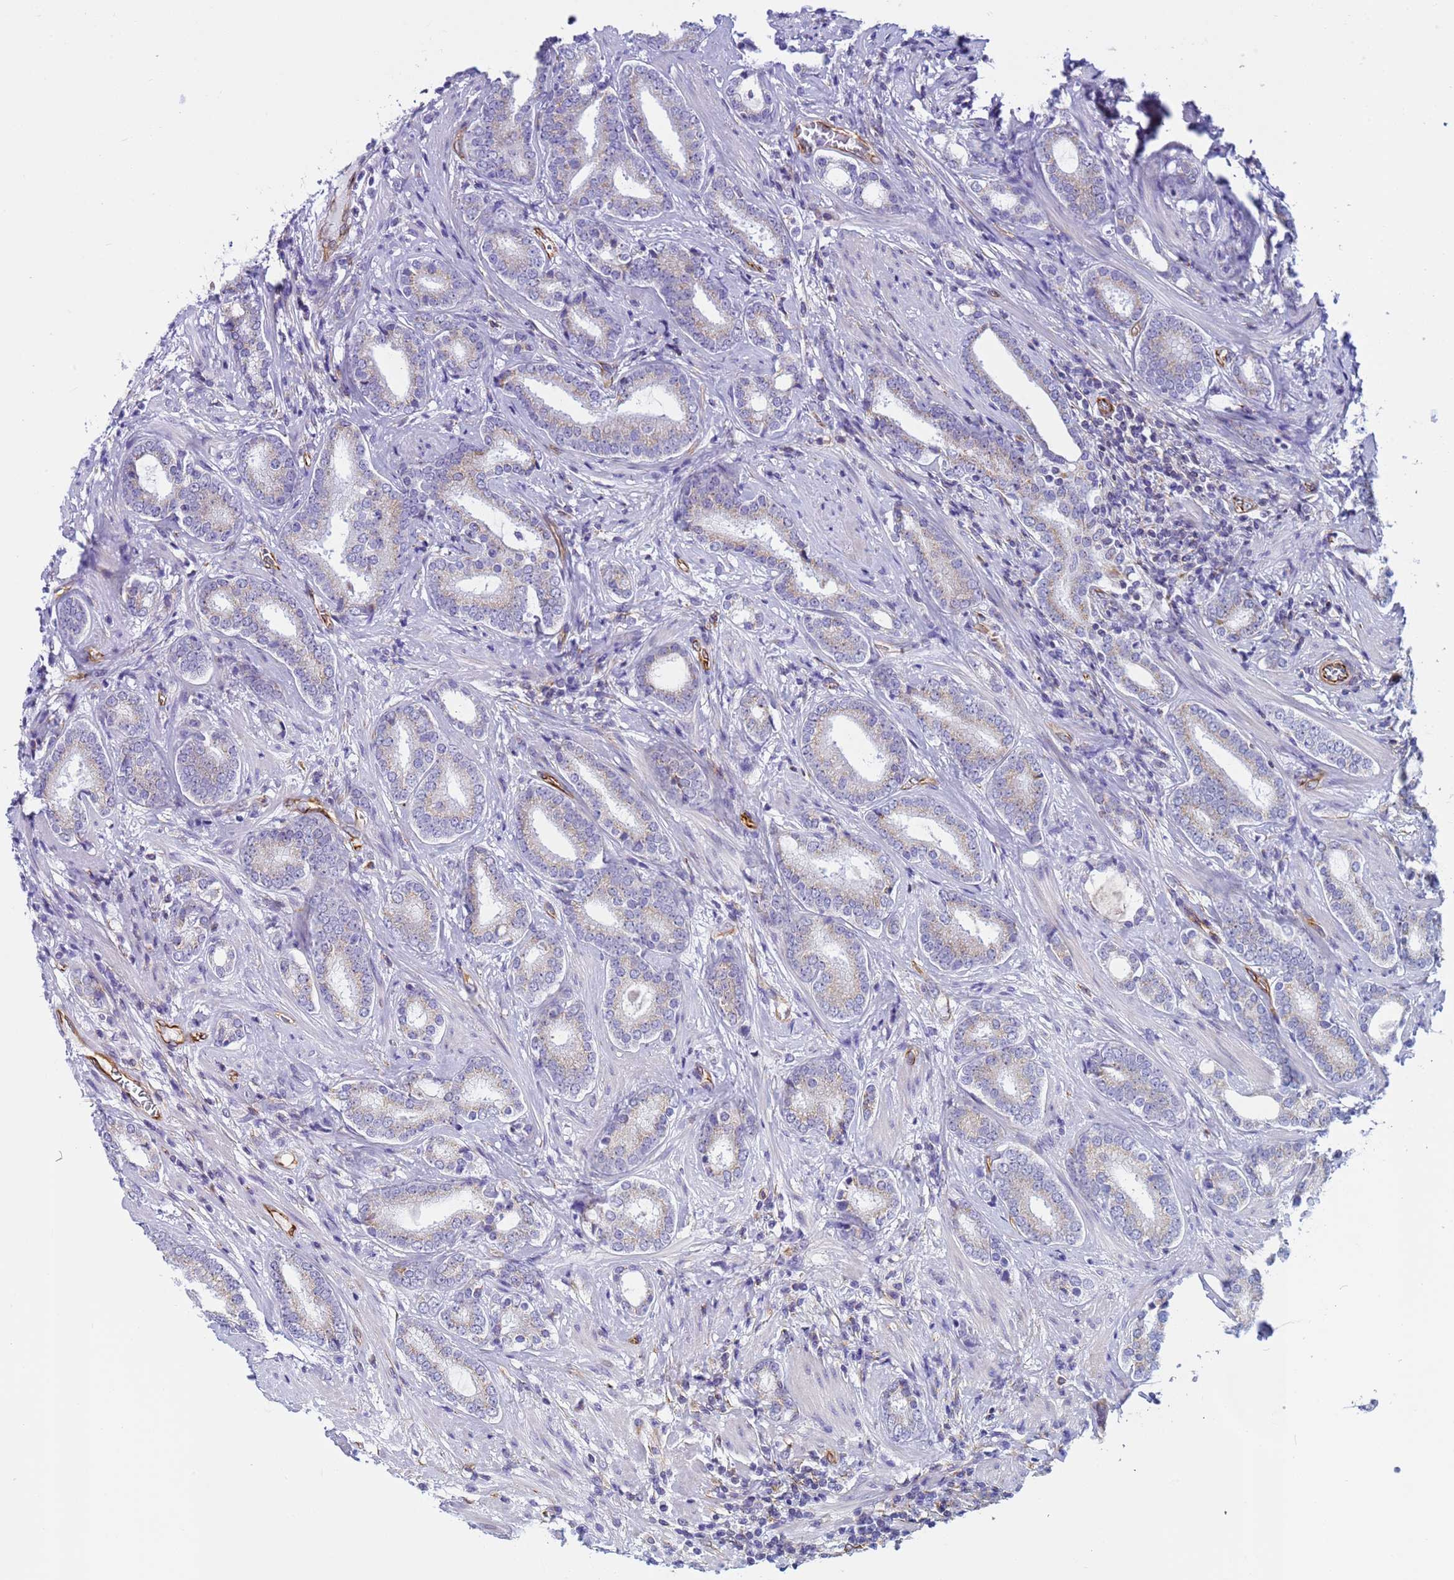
{"staining": {"intensity": "moderate", "quantity": "<25%", "location": "cytoplasmic/membranous"}, "tissue": "prostate cancer", "cell_type": "Tumor cells", "image_type": "cancer", "snomed": [{"axis": "morphology", "description": "Adenocarcinoma, High grade"}, {"axis": "topography", "description": "Prostate"}], "caption": "IHC (DAB) staining of human prostate cancer (adenocarcinoma (high-grade)) displays moderate cytoplasmic/membranous protein staining in approximately <25% of tumor cells.", "gene": "UBXN2B", "patient": {"sex": "male", "age": 63}}